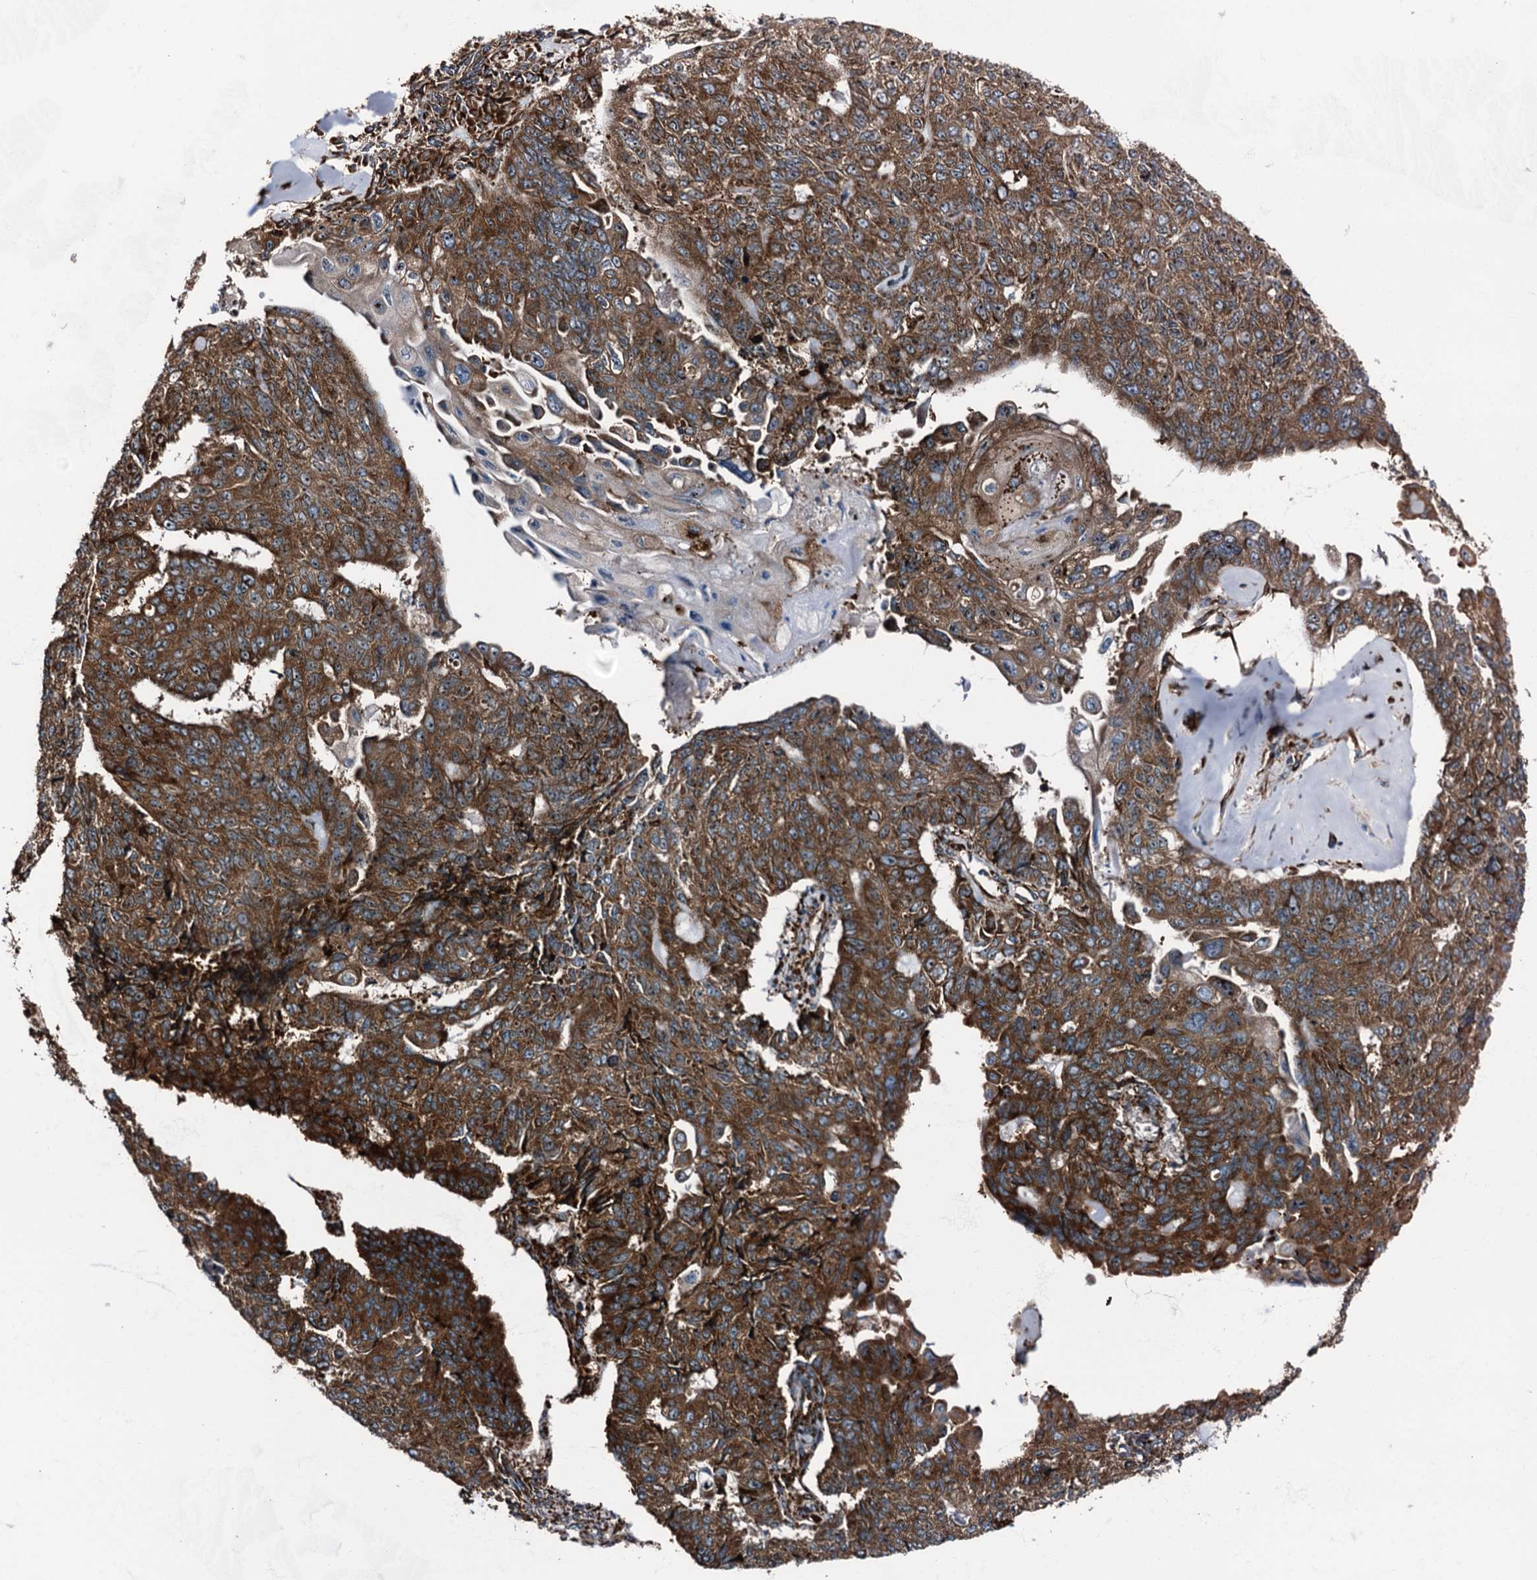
{"staining": {"intensity": "strong", "quantity": ">75%", "location": "cytoplasmic/membranous"}, "tissue": "endometrial cancer", "cell_type": "Tumor cells", "image_type": "cancer", "snomed": [{"axis": "morphology", "description": "Adenocarcinoma, NOS"}, {"axis": "topography", "description": "Endometrium"}], "caption": "Immunohistochemistry staining of adenocarcinoma (endometrial), which demonstrates high levels of strong cytoplasmic/membranous expression in approximately >75% of tumor cells indicating strong cytoplasmic/membranous protein expression. The staining was performed using DAB (3,3'-diaminobenzidine) (brown) for protein detection and nuclei were counterstained in hematoxylin (blue).", "gene": "ATP2C1", "patient": {"sex": "female", "age": 32}}